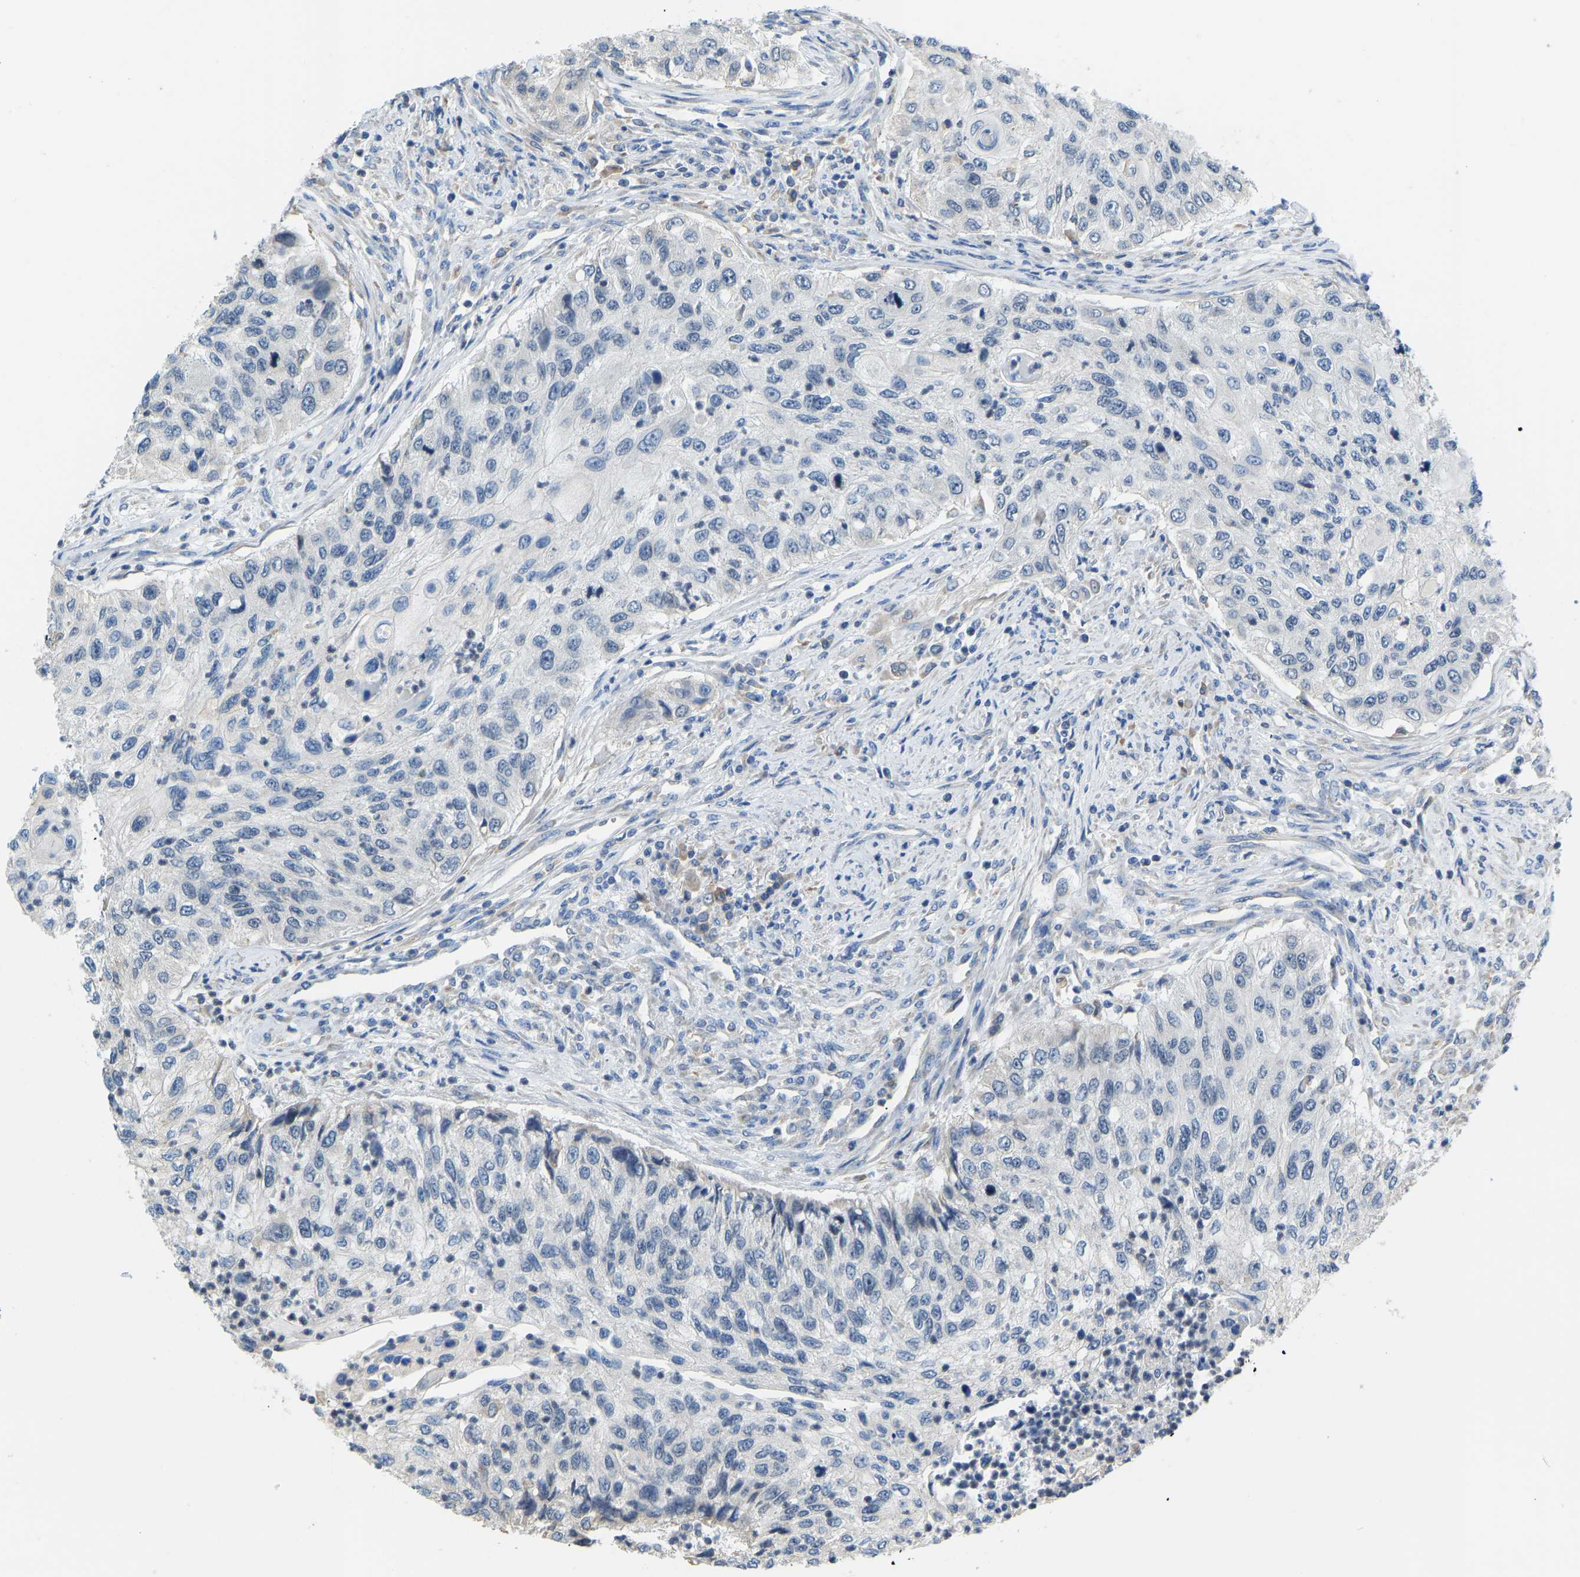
{"staining": {"intensity": "negative", "quantity": "none", "location": "none"}, "tissue": "urothelial cancer", "cell_type": "Tumor cells", "image_type": "cancer", "snomed": [{"axis": "morphology", "description": "Urothelial carcinoma, High grade"}, {"axis": "topography", "description": "Urinary bladder"}], "caption": "DAB (3,3'-diaminobenzidine) immunohistochemical staining of human high-grade urothelial carcinoma exhibits no significant expression in tumor cells. (IHC, brightfield microscopy, high magnification).", "gene": "VRK1", "patient": {"sex": "female", "age": 60}}